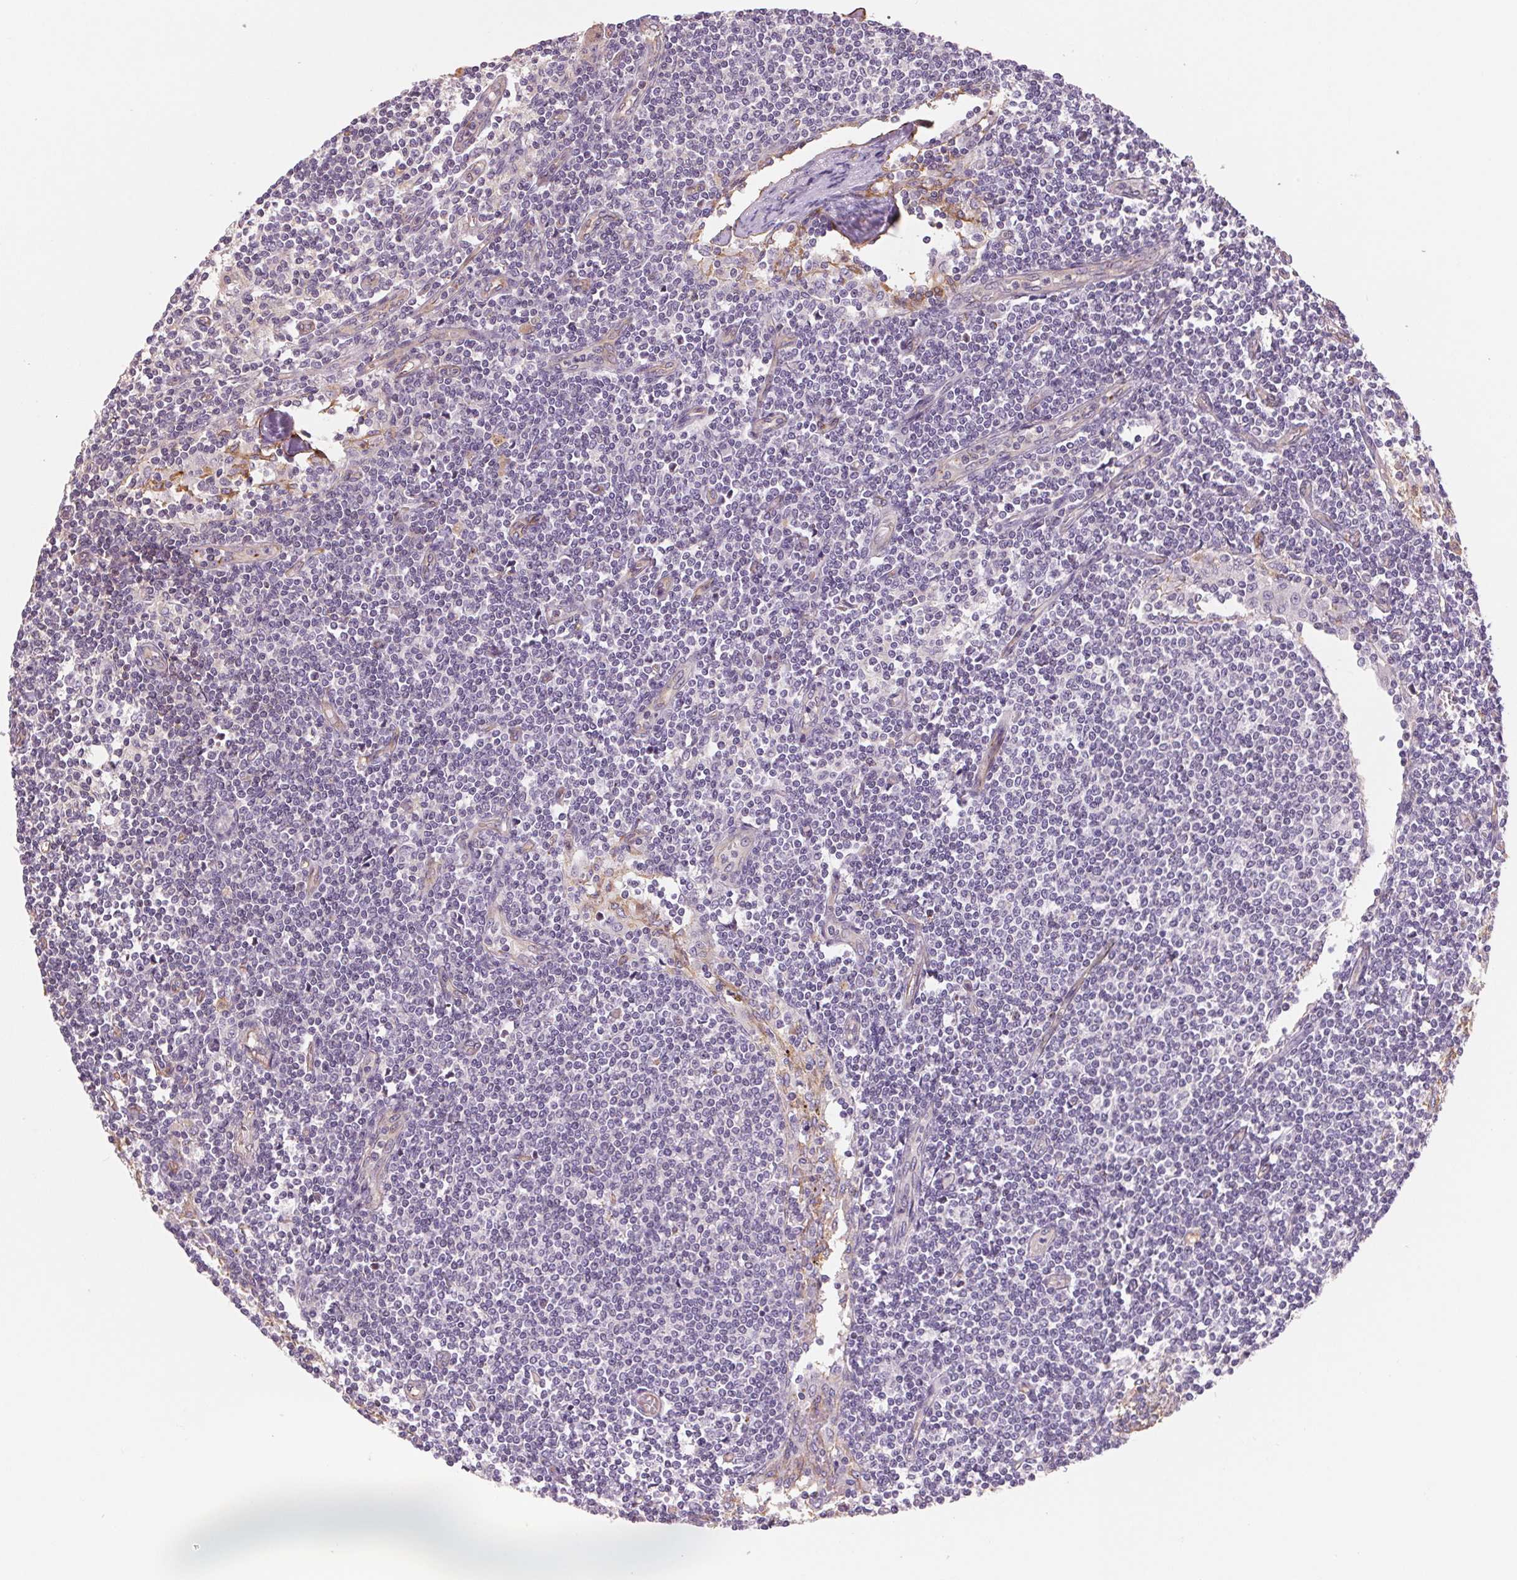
{"staining": {"intensity": "negative", "quantity": "none", "location": "none"}, "tissue": "lymph node", "cell_type": "Germinal center cells", "image_type": "normal", "snomed": [{"axis": "morphology", "description": "Normal tissue, NOS"}, {"axis": "topography", "description": "Lymph node"}], "caption": "Human lymph node stained for a protein using IHC reveals no expression in germinal center cells.", "gene": "ANKRD13B", "patient": {"sex": "female", "age": 69}}